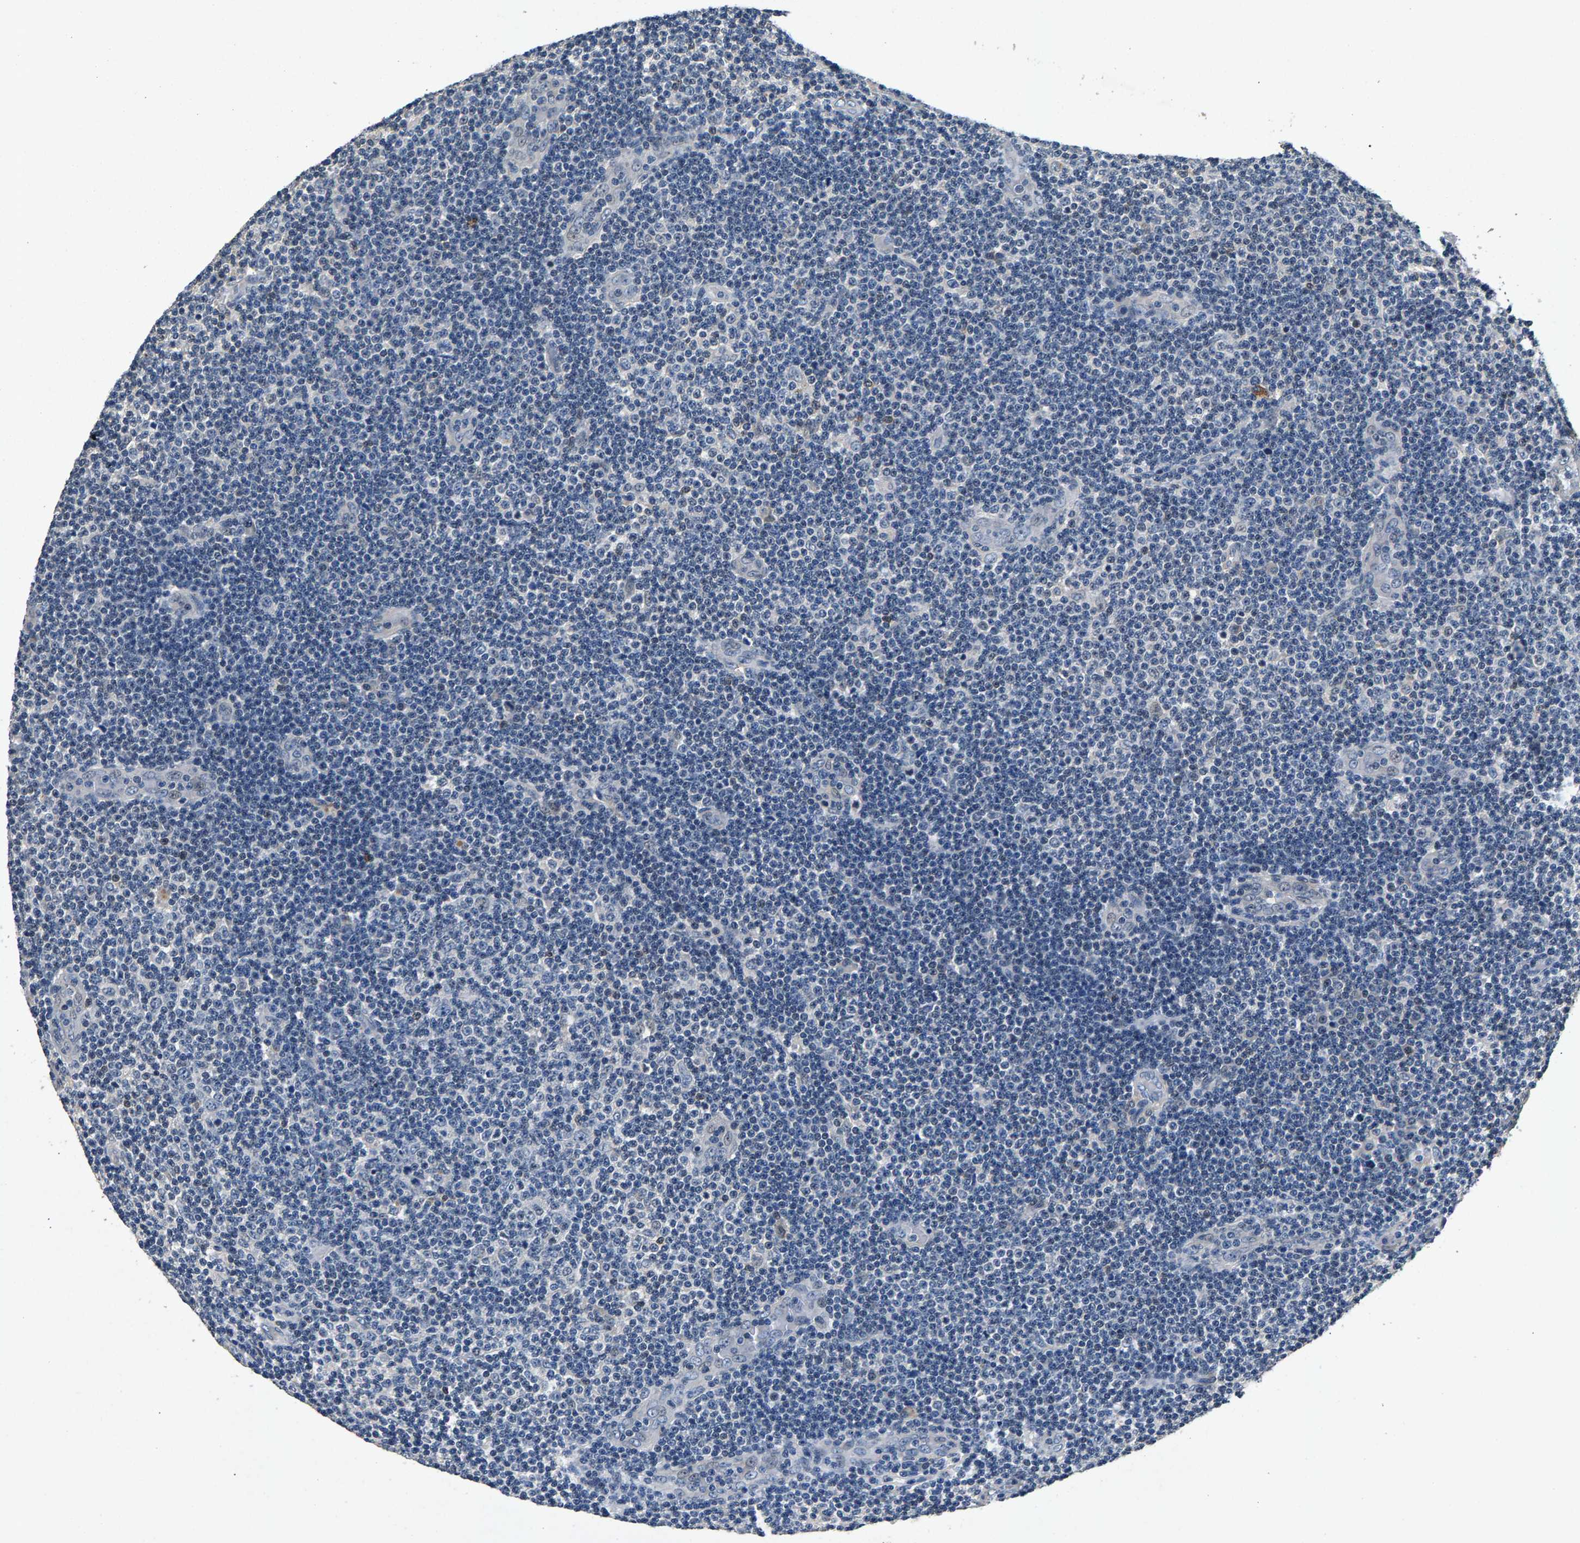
{"staining": {"intensity": "negative", "quantity": "none", "location": "none"}, "tissue": "lymphoma", "cell_type": "Tumor cells", "image_type": "cancer", "snomed": [{"axis": "morphology", "description": "Malignant lymphoma, non-Hodgkin's type, Low grade"}, {"axis": "topography", "description": "Lymph node"}], "caption": "This photomicrograph is of lymphoma stained with immunohistochemistry to label a protein in brown with the nuclei are counter-stained blue. There is no positivity in tumor cells. Nuclei are stained in blue.", "gene": "RBM33", "patient": {"sex": "male", "age": 83}}